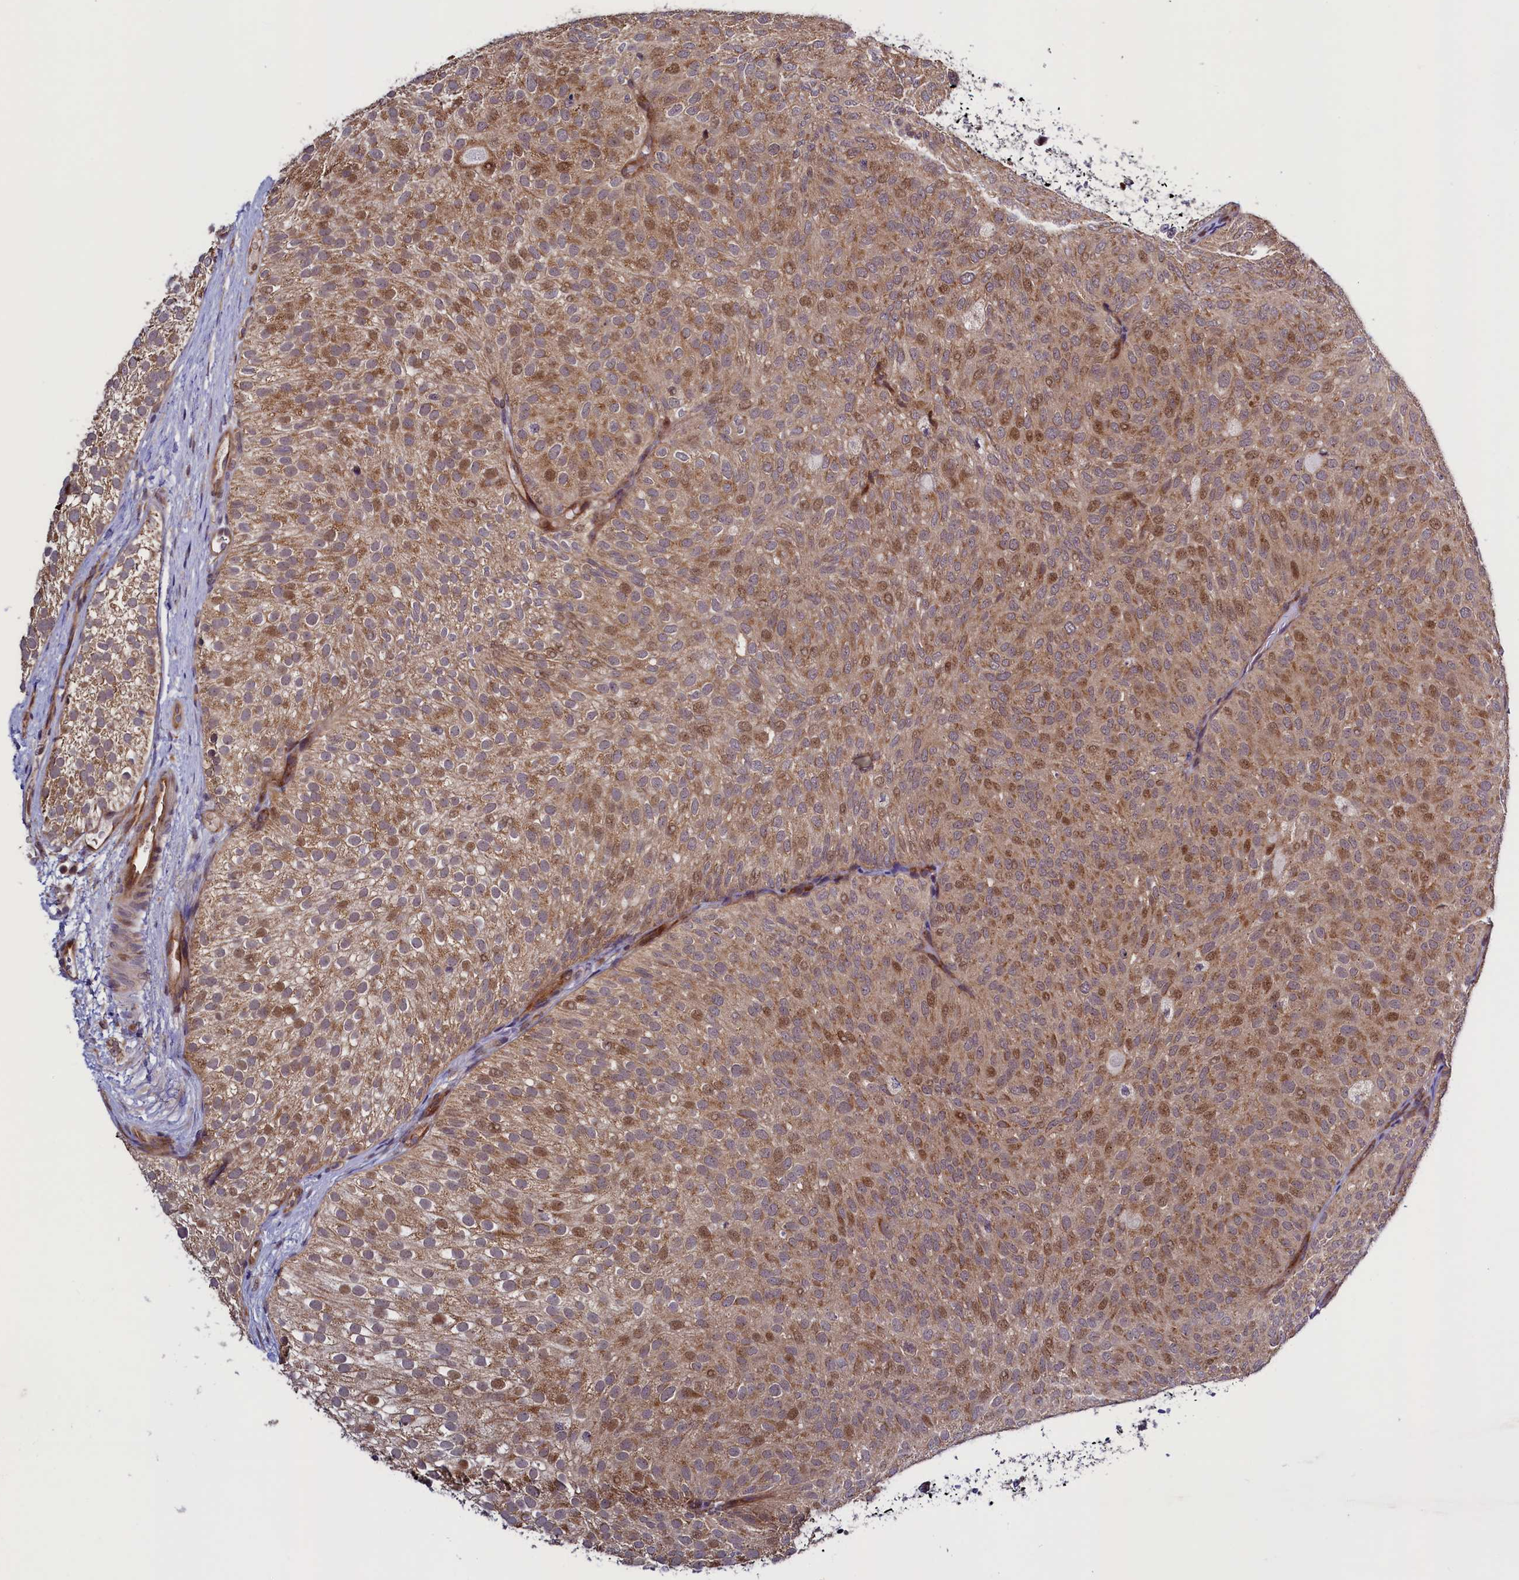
{"staining": {"intensity": "moderate", "quantity": ">75%", "location": "cytoplasmic/membranous,nuclear"}, "tissue": "urothelial cancer", "cell_type": "Tumor cells", "image_type": "cancer", "snomed": [{"axis": "morphology", "description": "Urothelial carcinoma, Low grade"}, {"axis": "topography", "description": "Urinary bladder"}], "caption": "Protein analysis of urothelial carcinoma (low-grade) tissue exhibits moderate cytoplasmic/membranous and nuclear staining in about >75% of tumor cells.", "gene": "RBFA", "patient": {"sex": "male", "age": 78}}